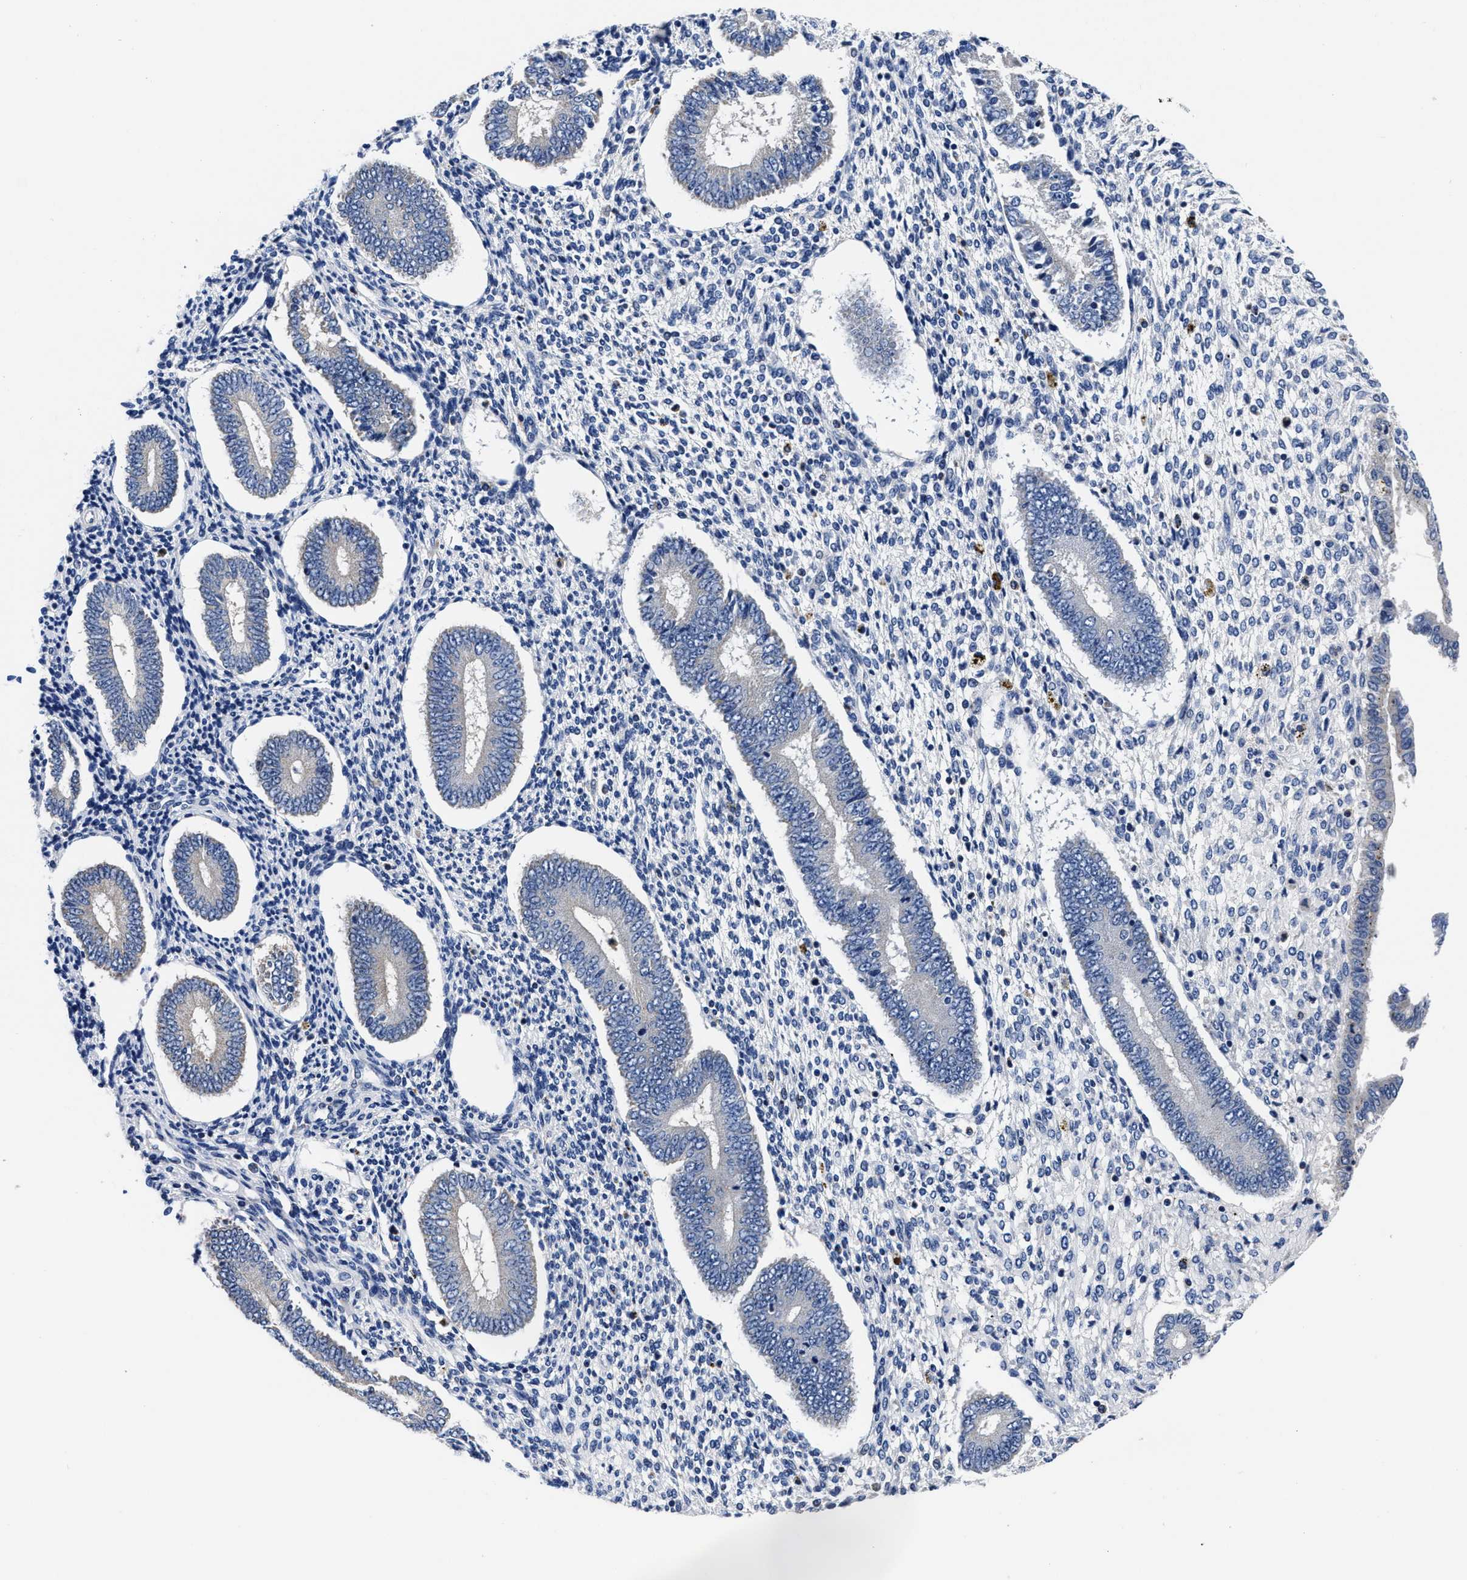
{"staining": {"intensity": "negative", "quantity": "none", "location": "none"}, "tissue": "endometrium", "cell_type": "Cells in endometrial stroma", "image_type": "normal", "snomed": [{"axis": "morphology", "description": "Normal tissue, NOS"}, {"axis": "topography", "description": "Endometrium"}], "caption": "Immunohistochemistry of normal human endometrium demonstrates no positivity in cells in endometrial stroma.", "gene": "SLC35F1", "patient": {"sex": "female", "age": 42}}